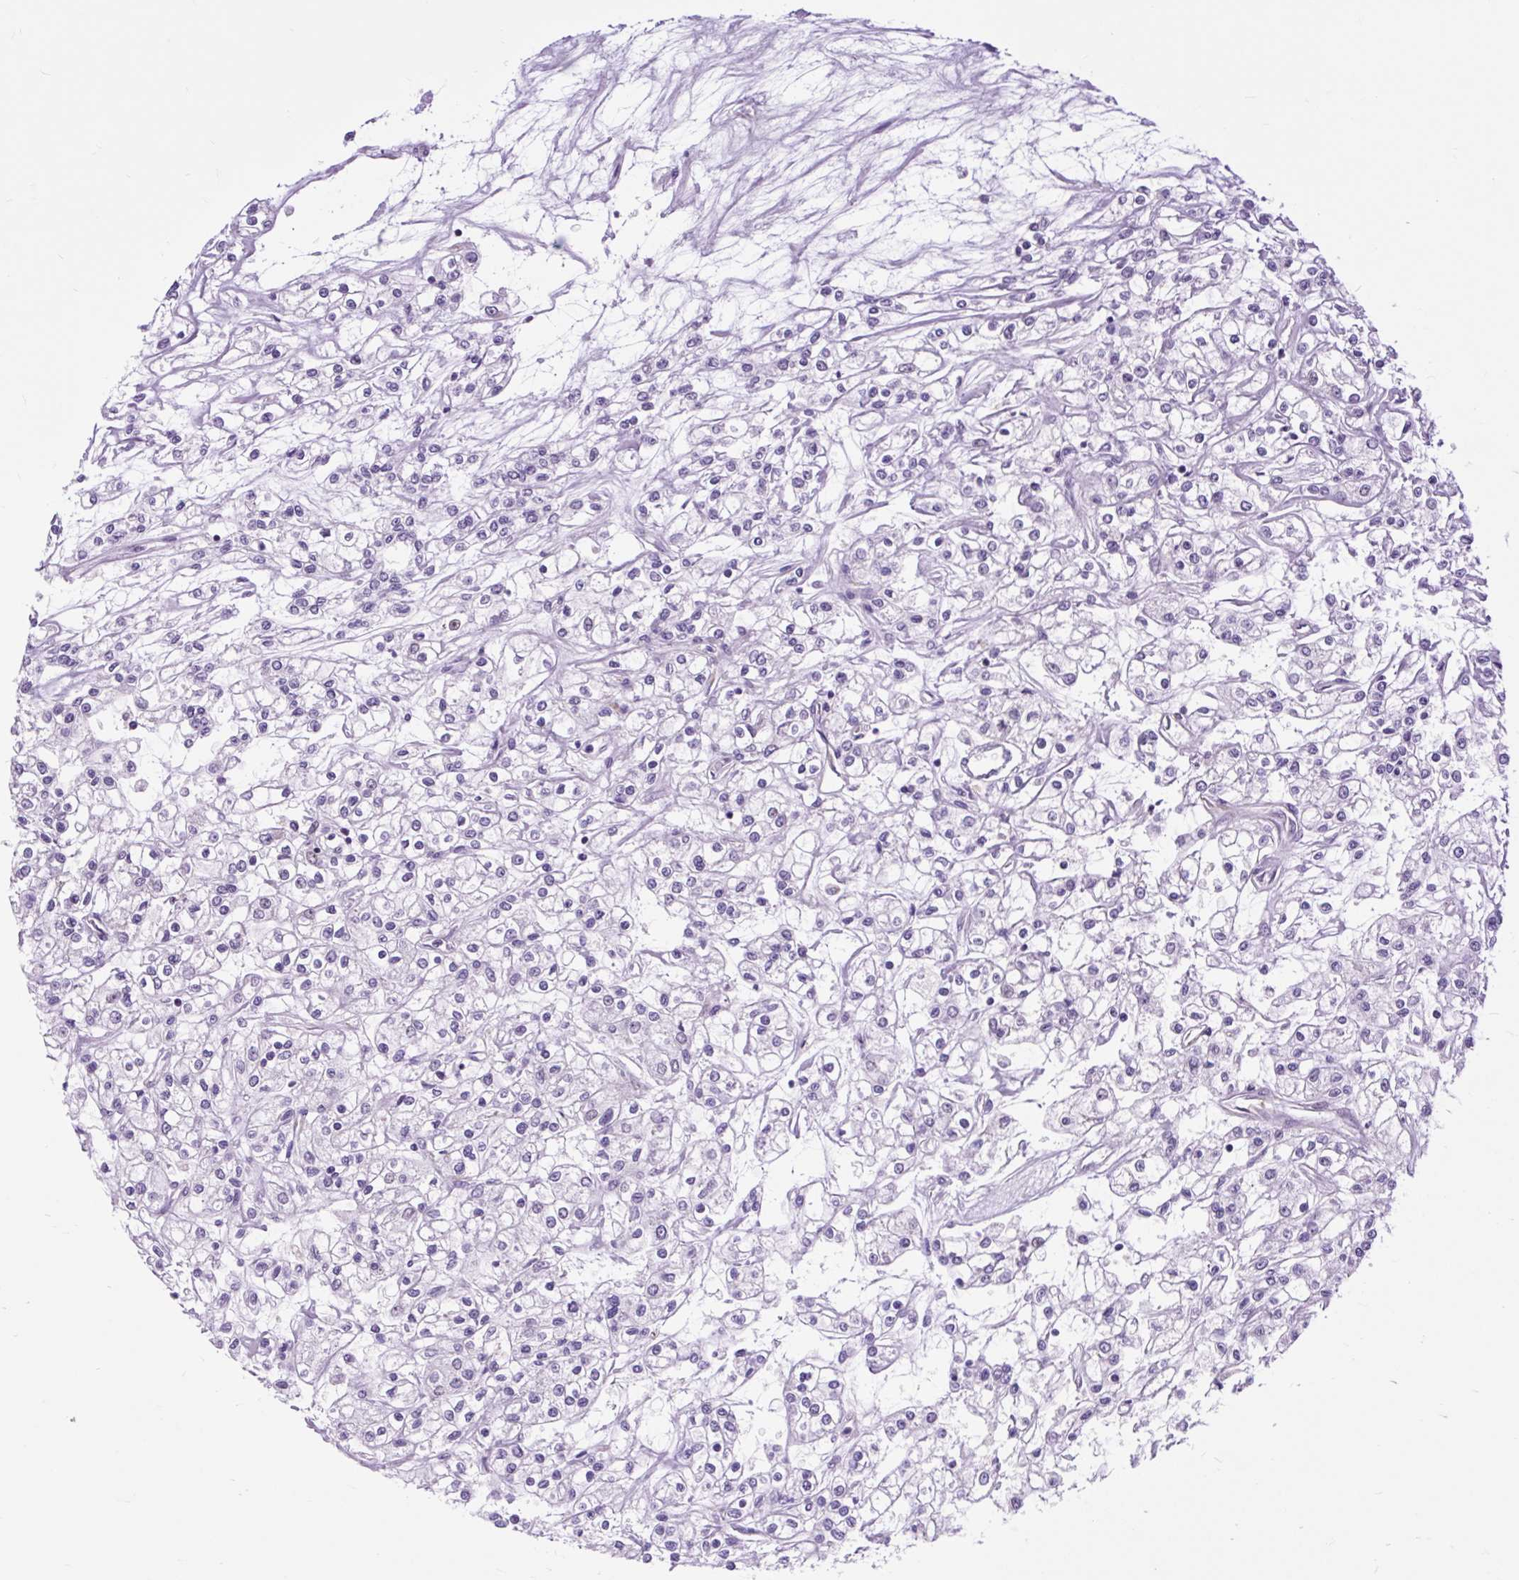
{"staining": {"intensity": "negative", "quantity": "none", "location": "none"}, "tissue": "renal cancer", "cell_type": "Tumor cells", "image_type": "cancer", "snomed": [{"axis": "morphology", "description": "Adenocarcinoma, NOS"}, {"axis": "topography", "description": "Kidney"}], "caption": "Tumor cells show no significant protein expression in renal cancer (adenocarcinoma).", "gene": "CLK2", "patient": {"sex": "female", "age": 59}}